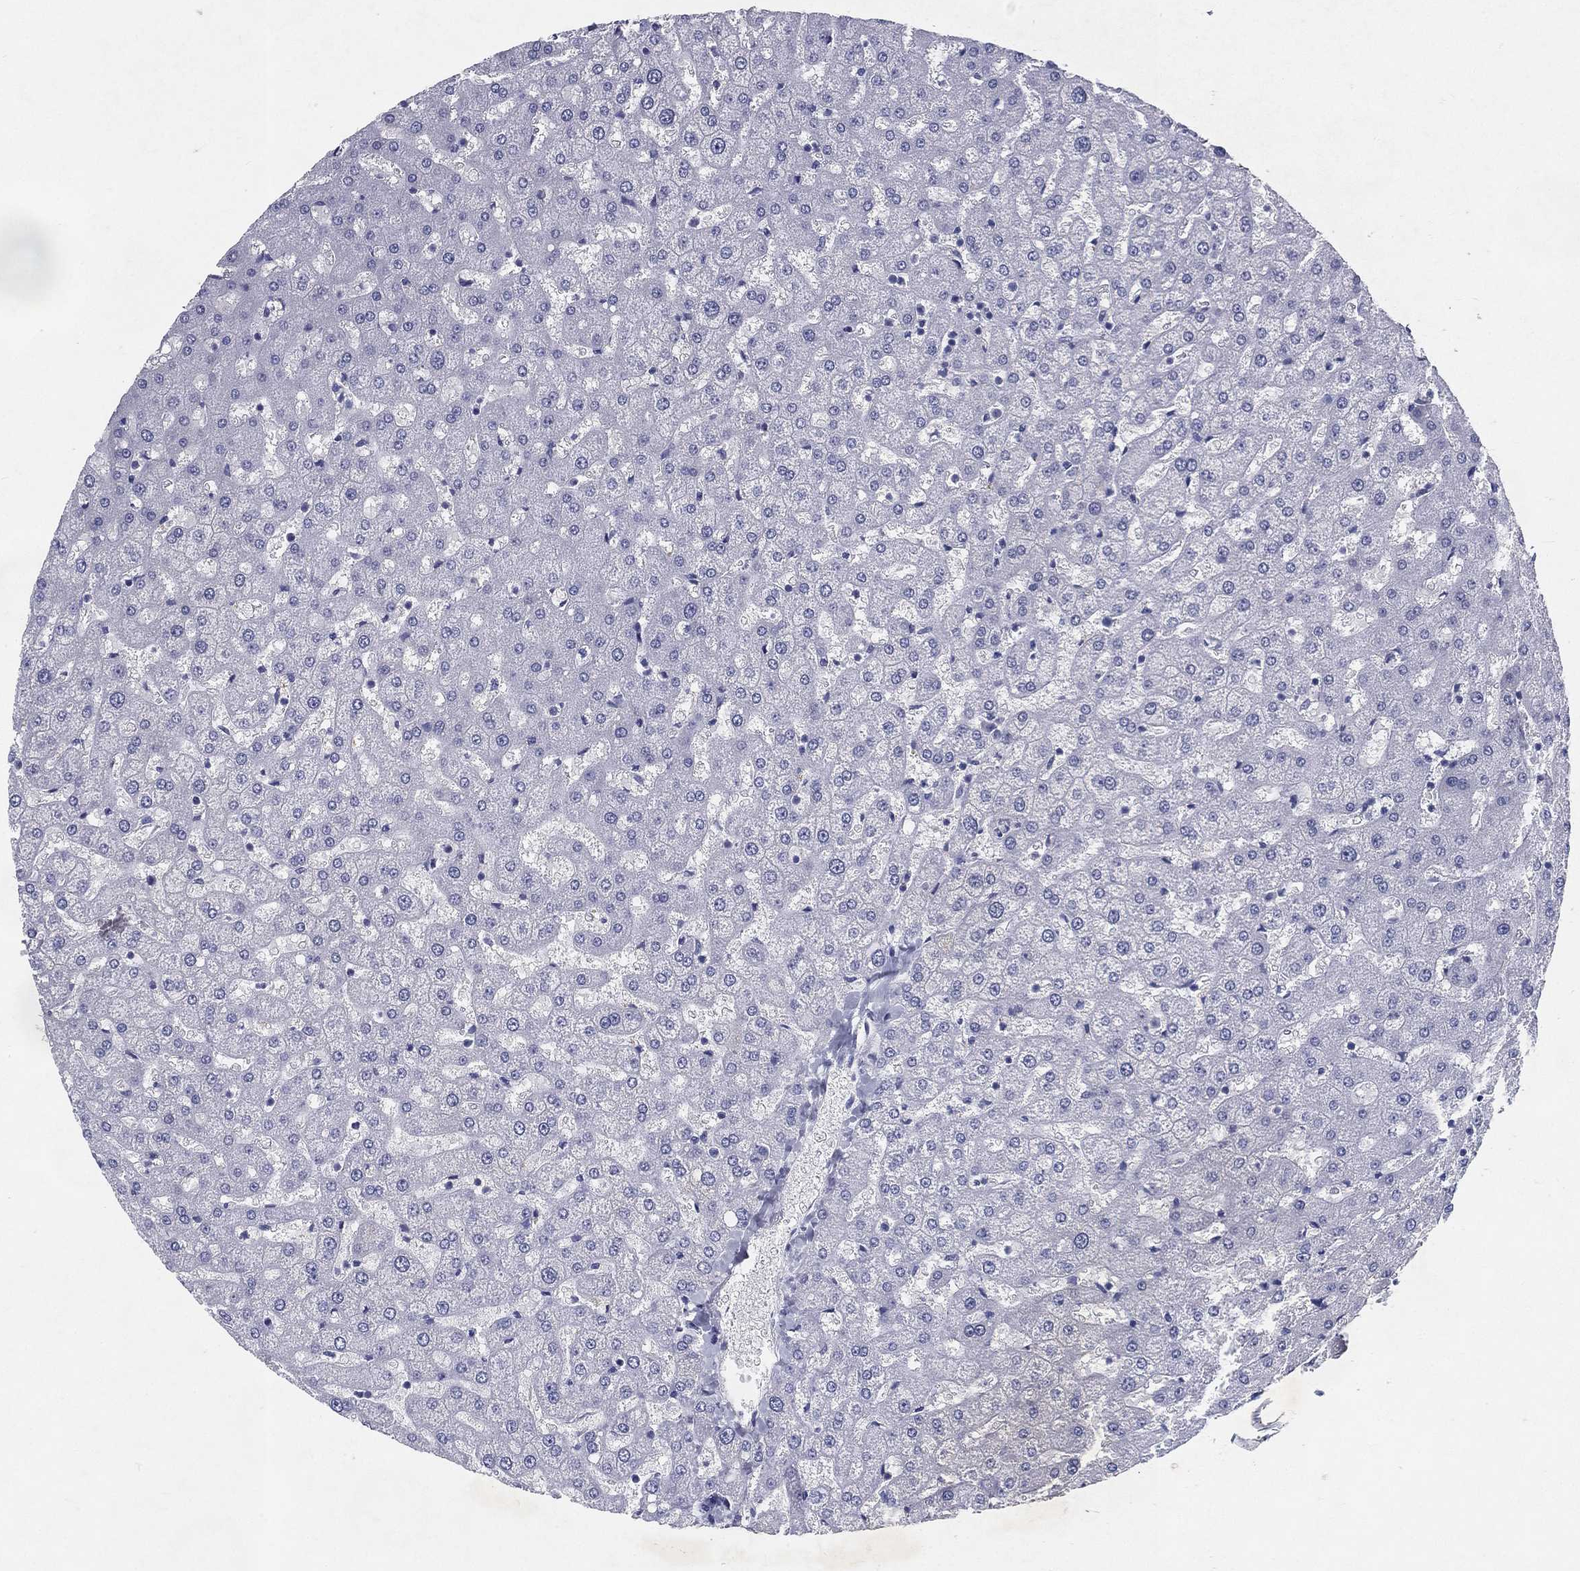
{"staining": {"intensity": "negative", "quantity": "none", "location": "none"}, "tissue": "liver", "cell_type": "Cholangiocytes", "image_type": "normal", "snomed": [{"axis": "morphology", "description": "Normal tissue, NOS"}, {"axis": "topography", "description": "Liver"}], "caption": "There is no significant staining in cholangiocytes of liver. (Immunohistochemistry (ihc), brightfield microscopy, high magnification).", "gene": "RGS13", "patient": {"sex": "female", "age": 50}}